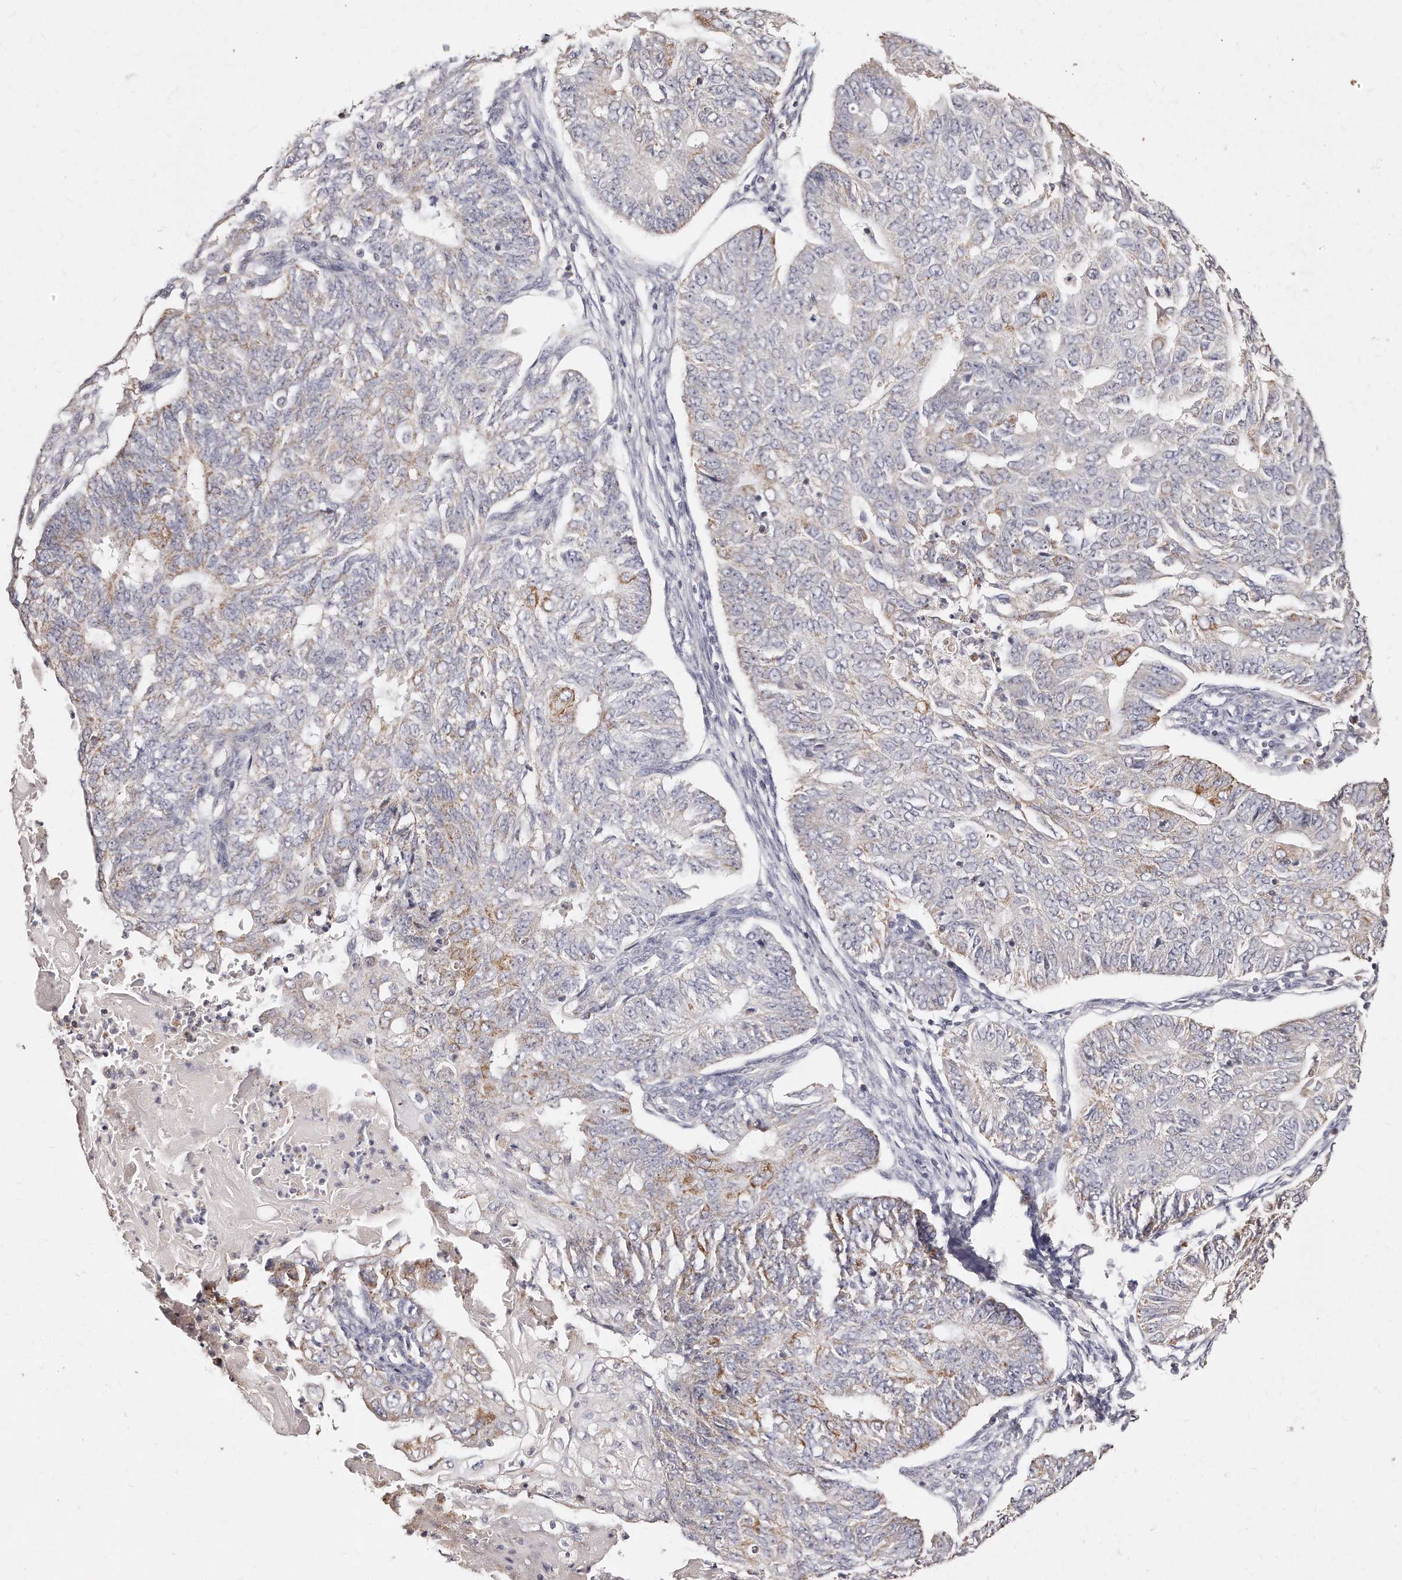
{"staining": {"intensity": "moderate", "quantity": "25%-75%", "location": "cytoplasmic/membranous"}, "tissue": "endometrial cancer", "cell_type": "Tumor cells", "image_type": "cancer", "snomed": [{"axis": "morphology", "description": "Adenocarcinoma, NOS"}, {"axis": "topography", "description": "Endometrium"}], "caption": "Moderate cytoplasmic/membranous protein positivity is seen in about 25%-75% of tumor cells in endometrial adenocarcinoma.", "gene": "RTKN", "patient": {"sex": "female", "age": 32}}